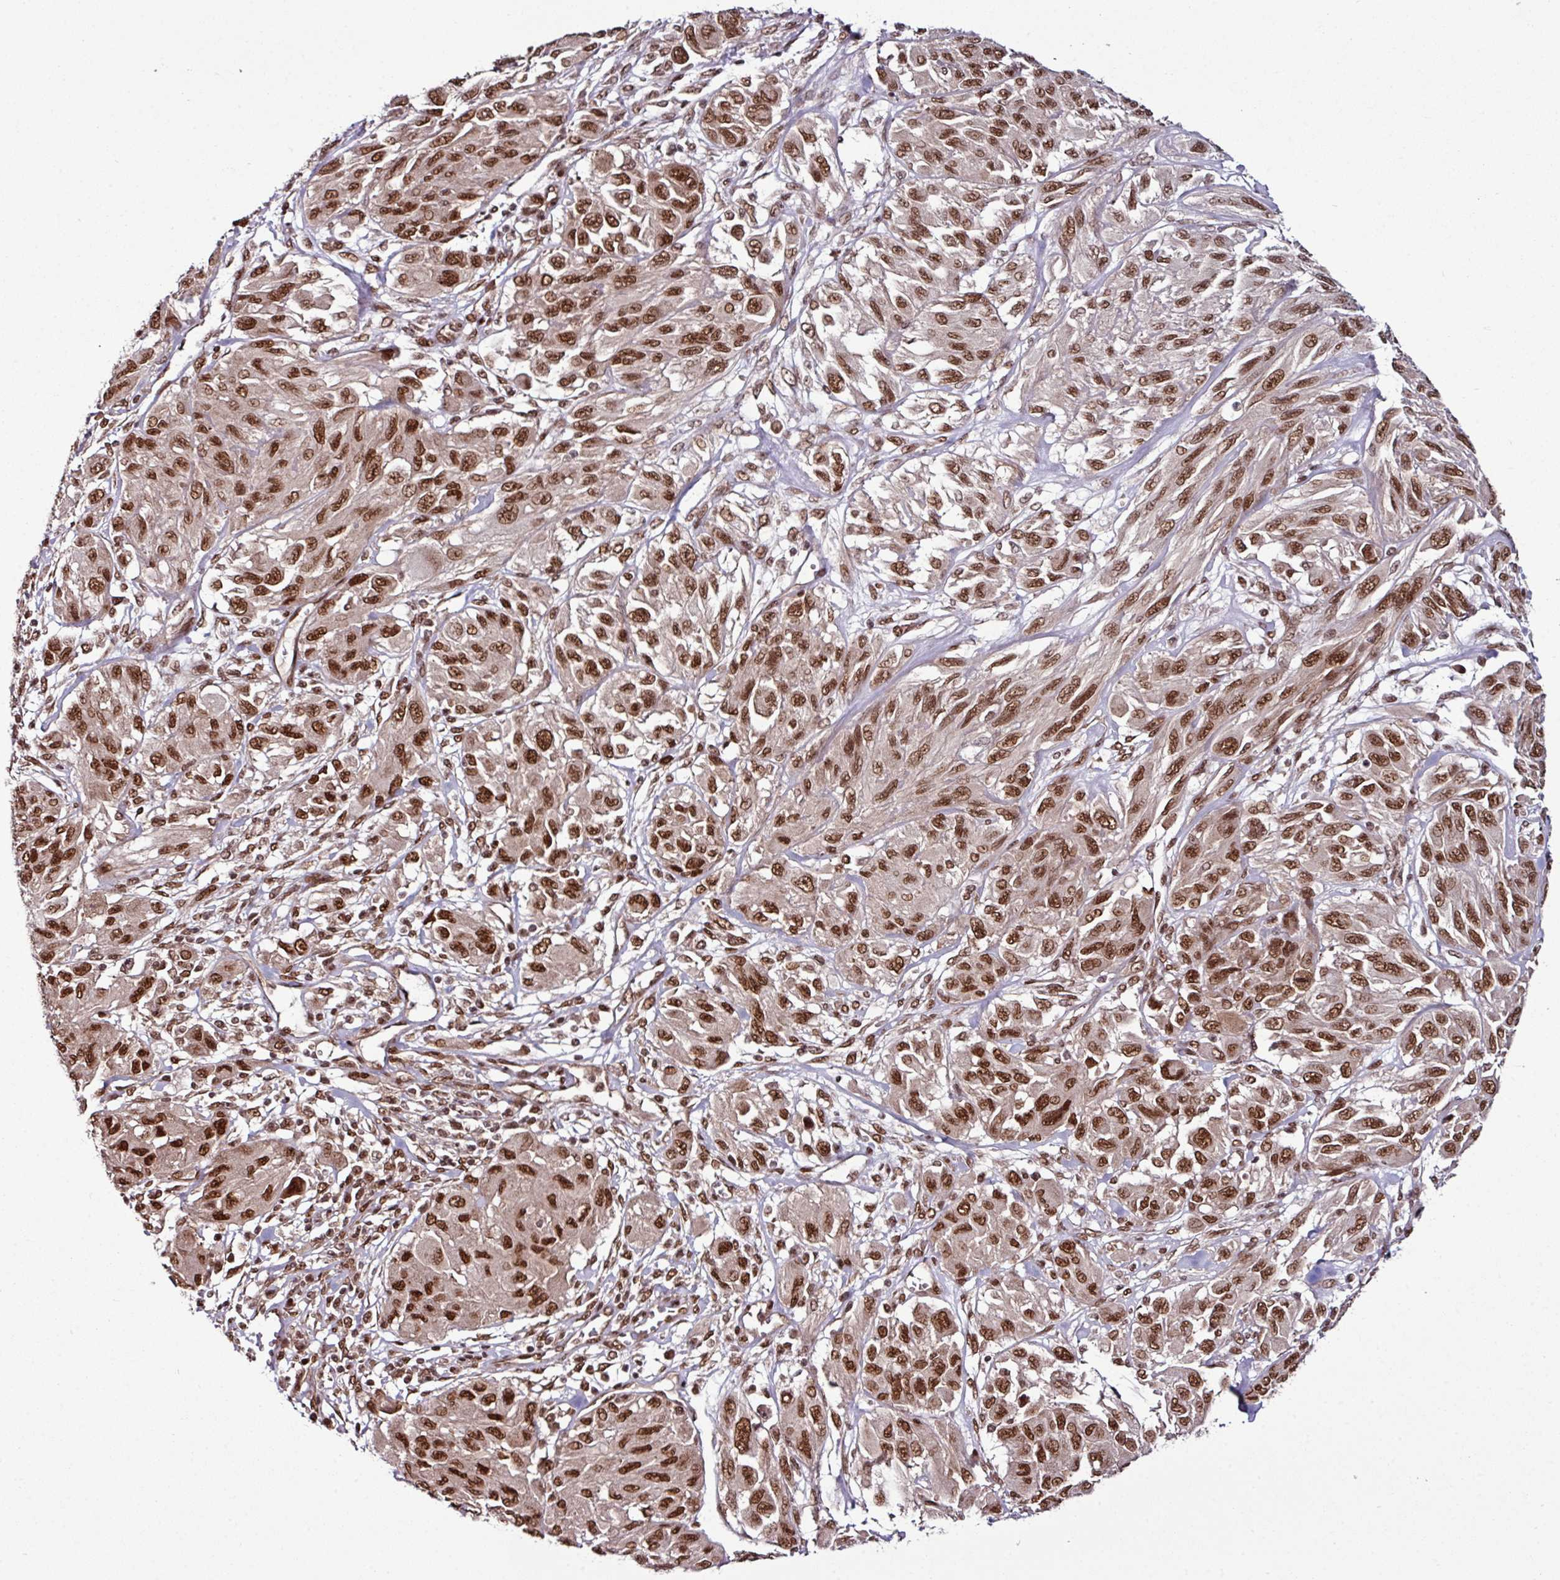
{"staining": {"intensity": "strong", "quantity": ">75%", "location": "nuclear"}, "tissue": "melanoma", "cell_type": "Tumor cells", "image_type": "cancer", "snomed": [{"axis": "morphology", "description": "Malignant melanoma, NOS"}, {"axis": "topography", "description": "Skin"}], "caption": "A photomicrograph of human malignant melanoma stained for a protein reveals strong nuclear brown staining in tumor cells. The staining was performed using DAB (3,3'-diaminobenzidine) to visualize the protein expression in brown, while the nuclei were stained in blue with hematoxylin (Magnification: 20x).", "gene": "MORF4L2", "patient": {"sex": "female", "age": 91}}